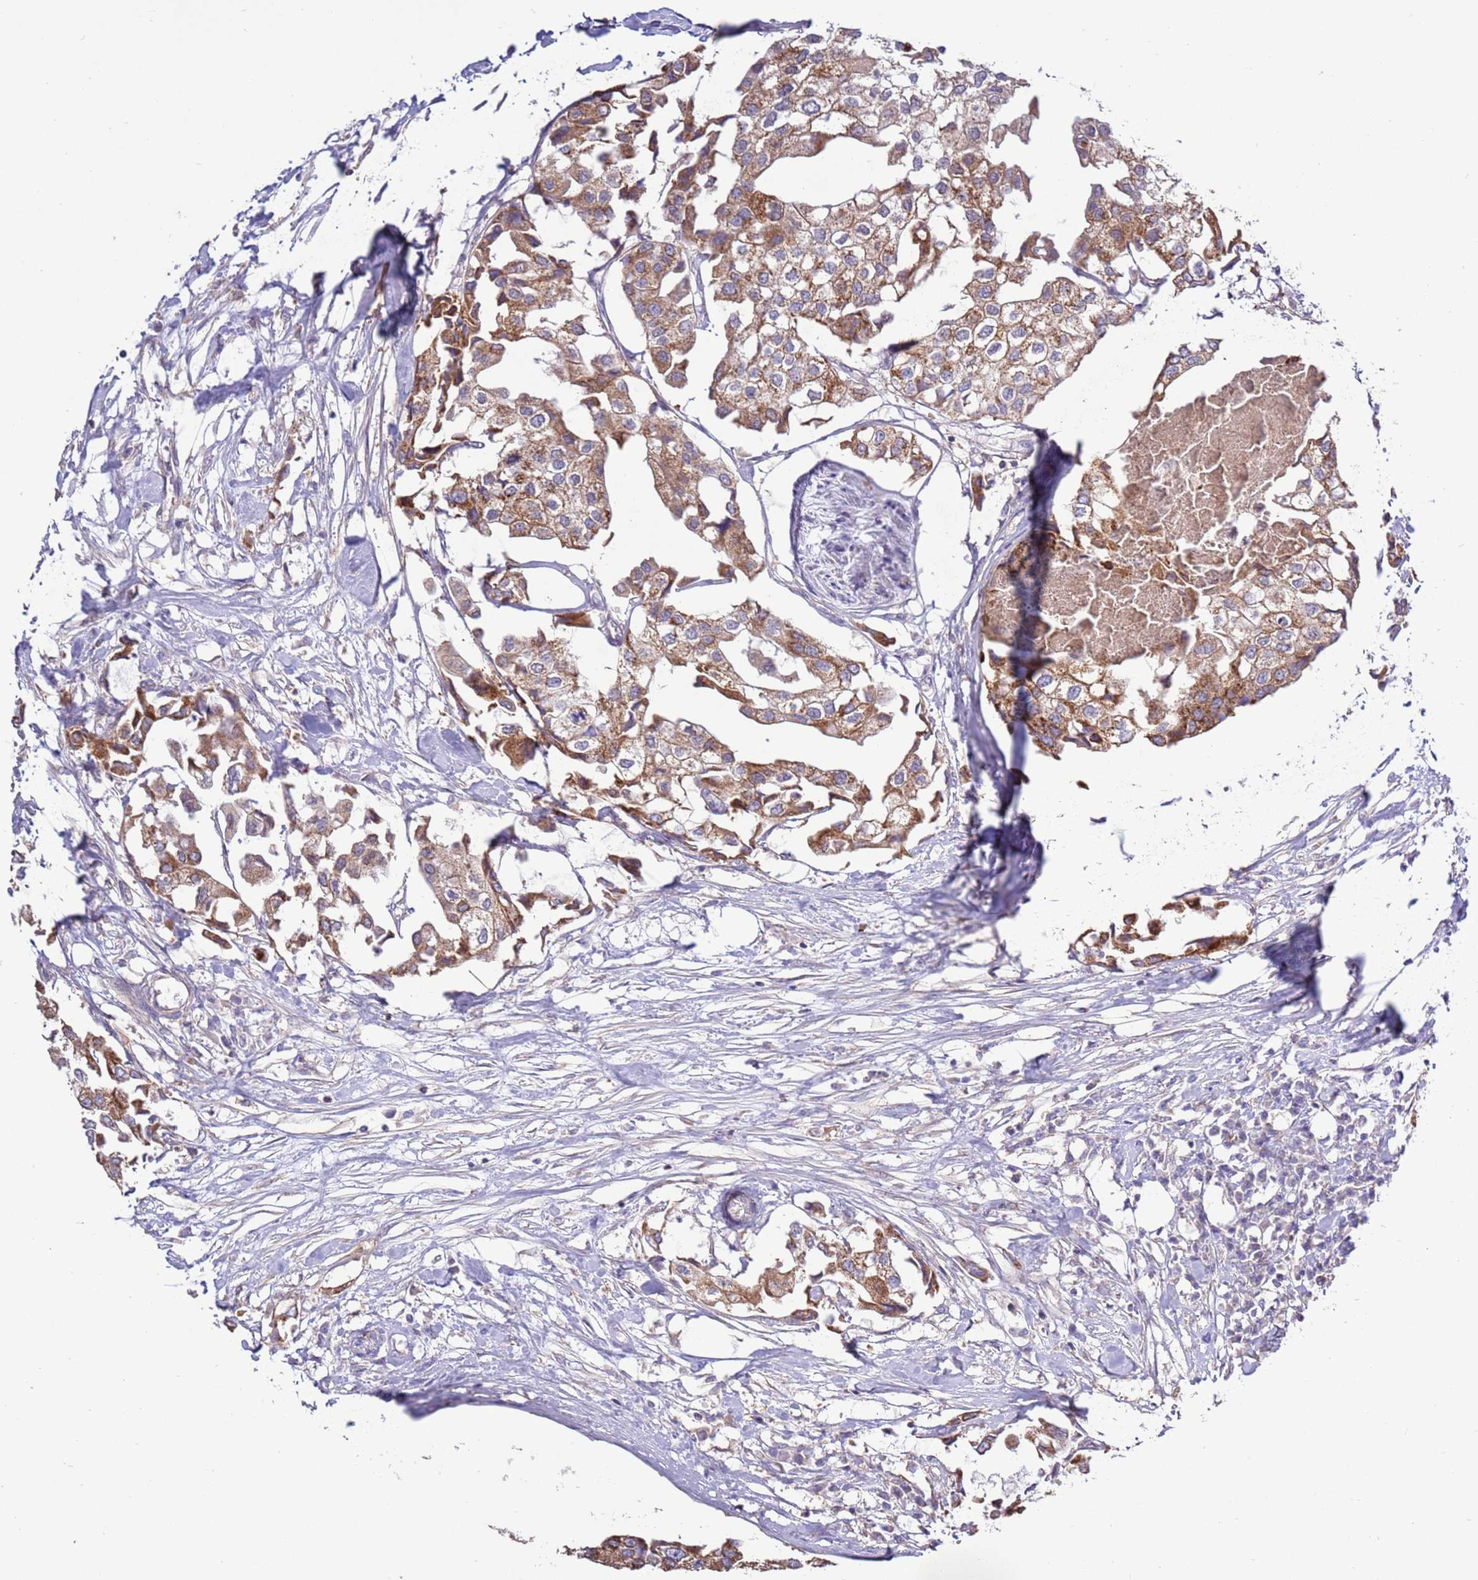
{"staining": {"intensity": "moderate", "quantity": ">75%", "location": "cytoplasmic/membranous"}, "tissue": "urothelial cancer", "cell_type": "Tumor cells", "image_type": "cancer", "snomed": [{"axis": "morphology", "description": "Urothelial carcinoma, High grade"}, {"axis": "topography", "description": "Urinary bladder"}], "caption": "A brown stain labels moderate cytoplasmic/membranous expression of a protein in high-grade urothelial carcinoma tumor cells.", "gene": "EVA1B", "patient": {"sex": "male", "age": 64}}